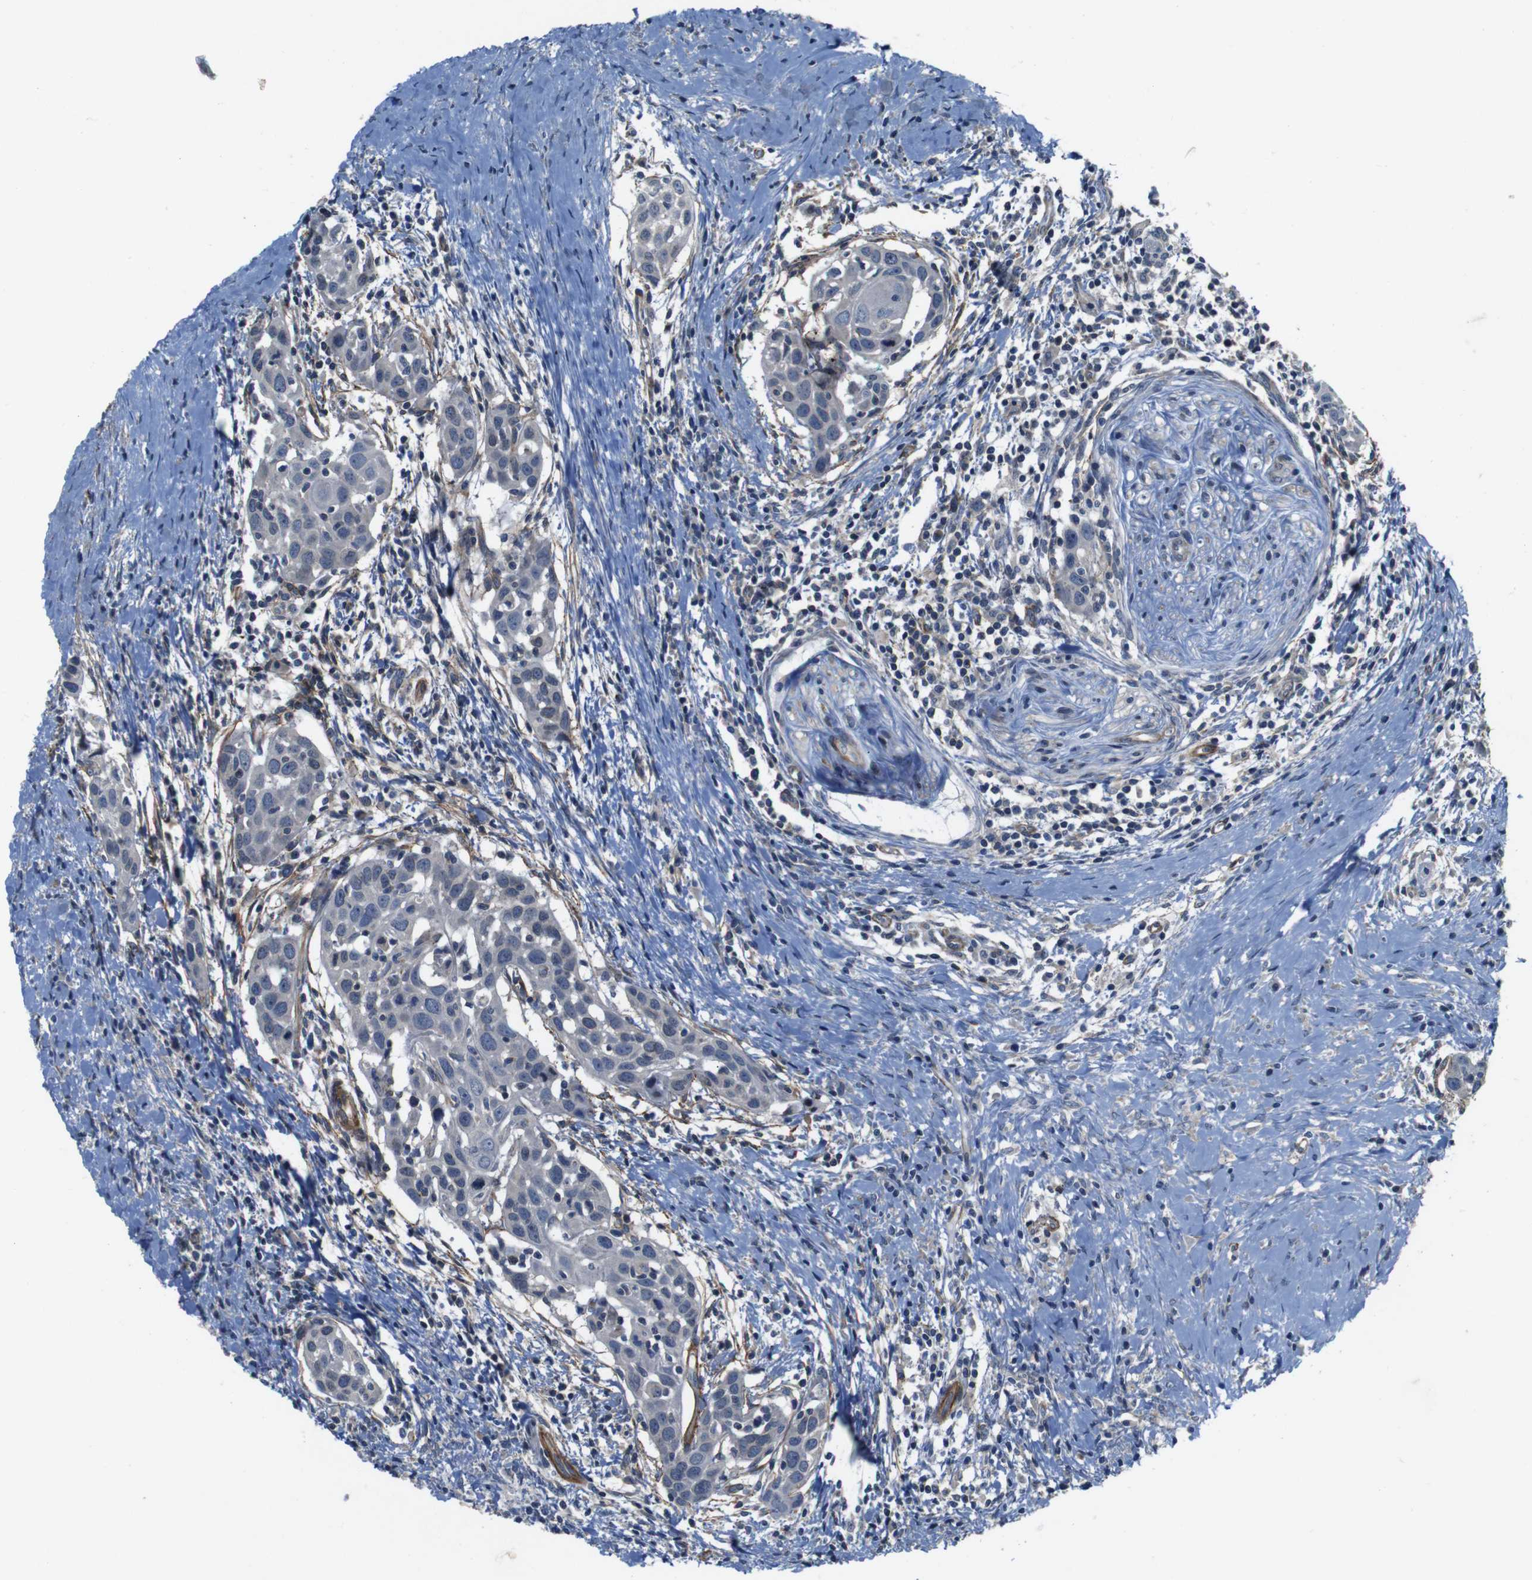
{"staining": {"intensity": "negative", "quantity": "none", "location": "none"}, "tissue": "head and neck cancer", "cell_type": "Tumor cells", "image_type": "cancer", "snomed": [{"axis": "morphology", "description": "Squamous cell carcinoma, NOS"}, {"axis": "topography", "description": "Oral tissue"}, {"axis": "topography", "description": "Head-Neck"}], "caption": "Tumor cells are negative for brown protein staining in head and neck cancer (squamous cell carcinoma).", "gene": "GGT7", "patient": {"sex": "female", "age": 50}}